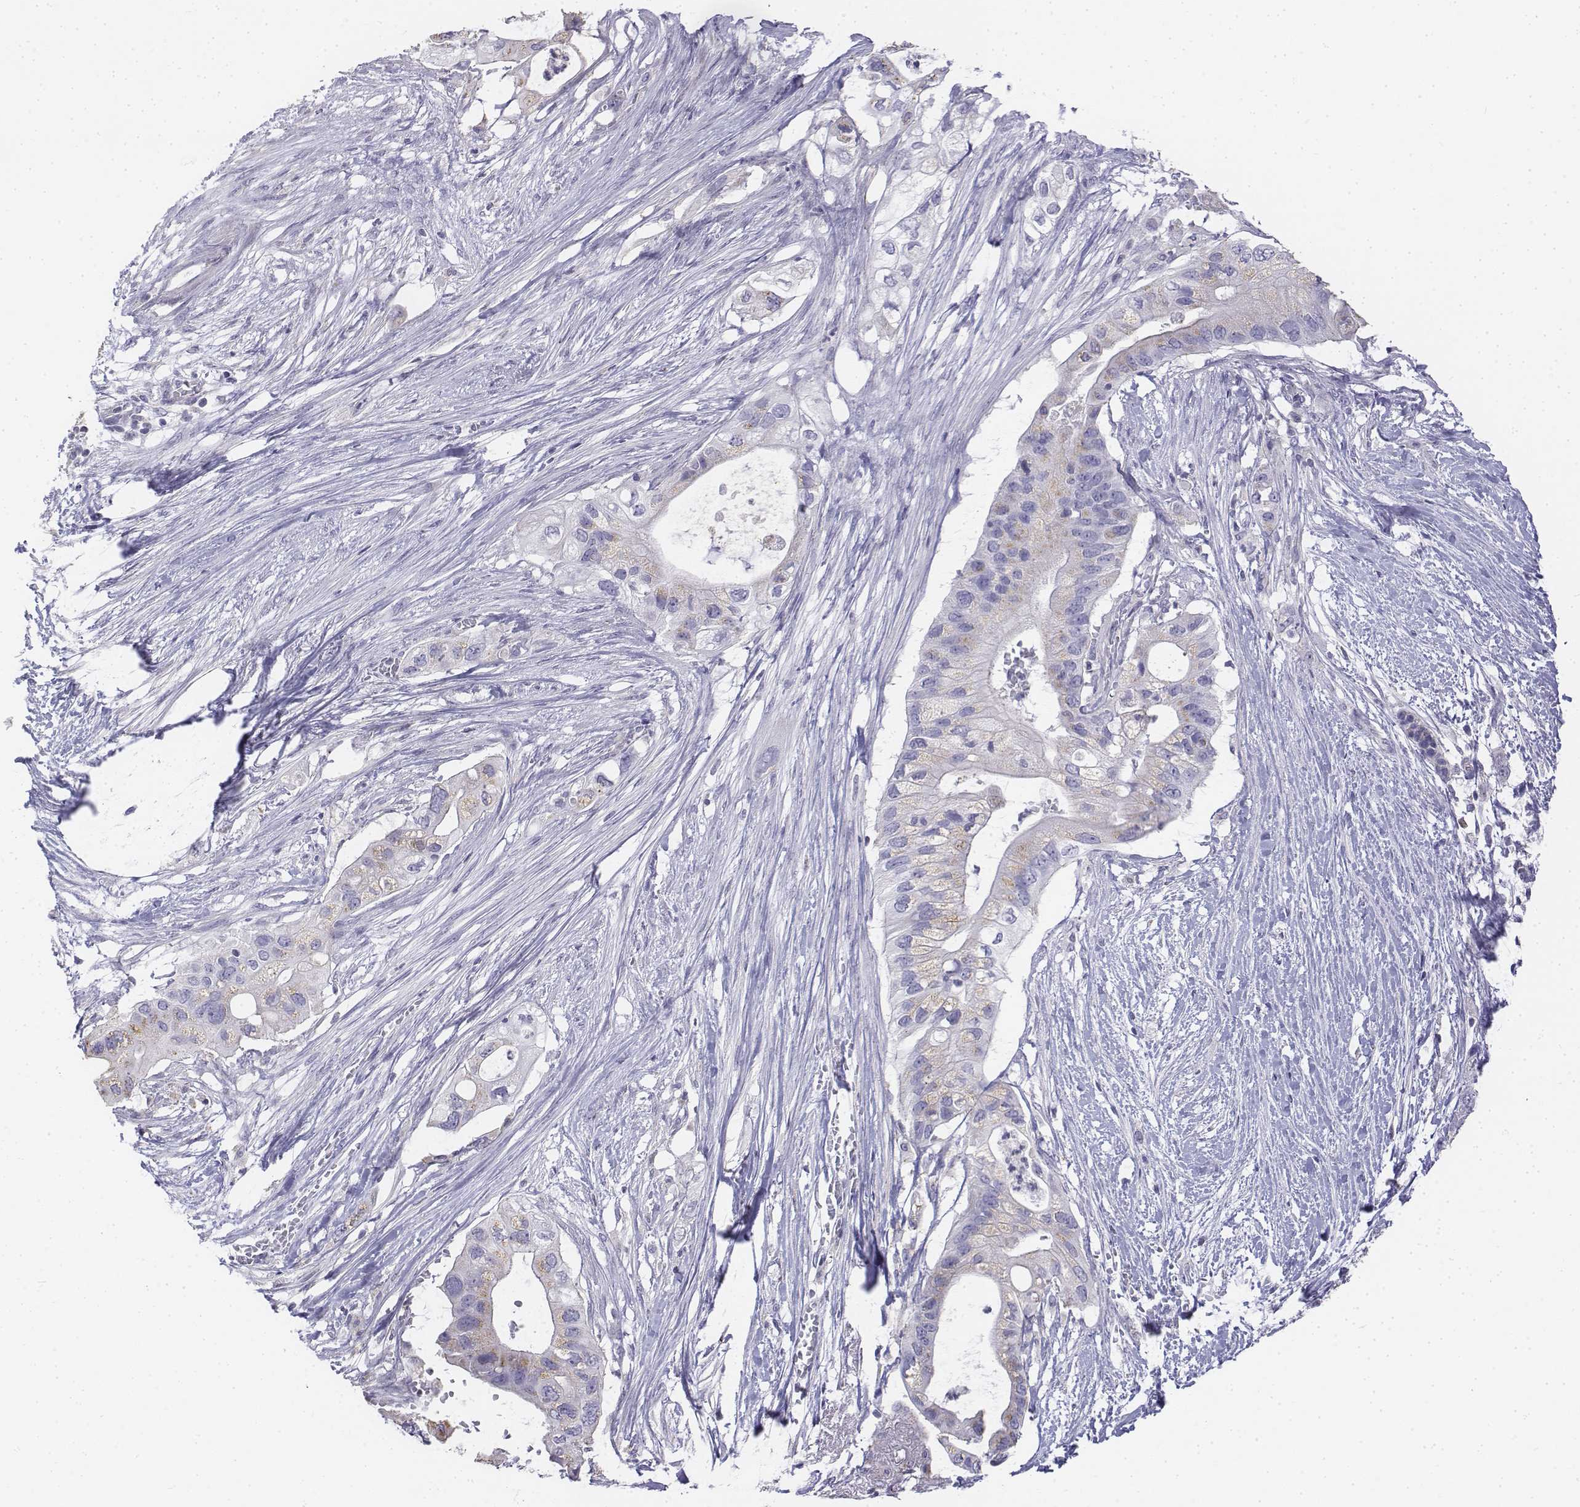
{"staining": {"intensity": "negative", "quantity": "none", "location": "none"}, "tissue": "pancreatic cancer", "cell_type": "Tumor cells", "image_type": "cancer", "snomed": [{"axis": "morphology", "description": "Adenocarcinoma, NOS"}, {"axis": "topography", "description": "Pancreas"}], "caption": "Protein analysis of adenocarcinoma (pancreatic) demonstrates no significant staining in tumor cells.", "gene": "LGSN", "patient": {"sex": "female", "age": 72}}